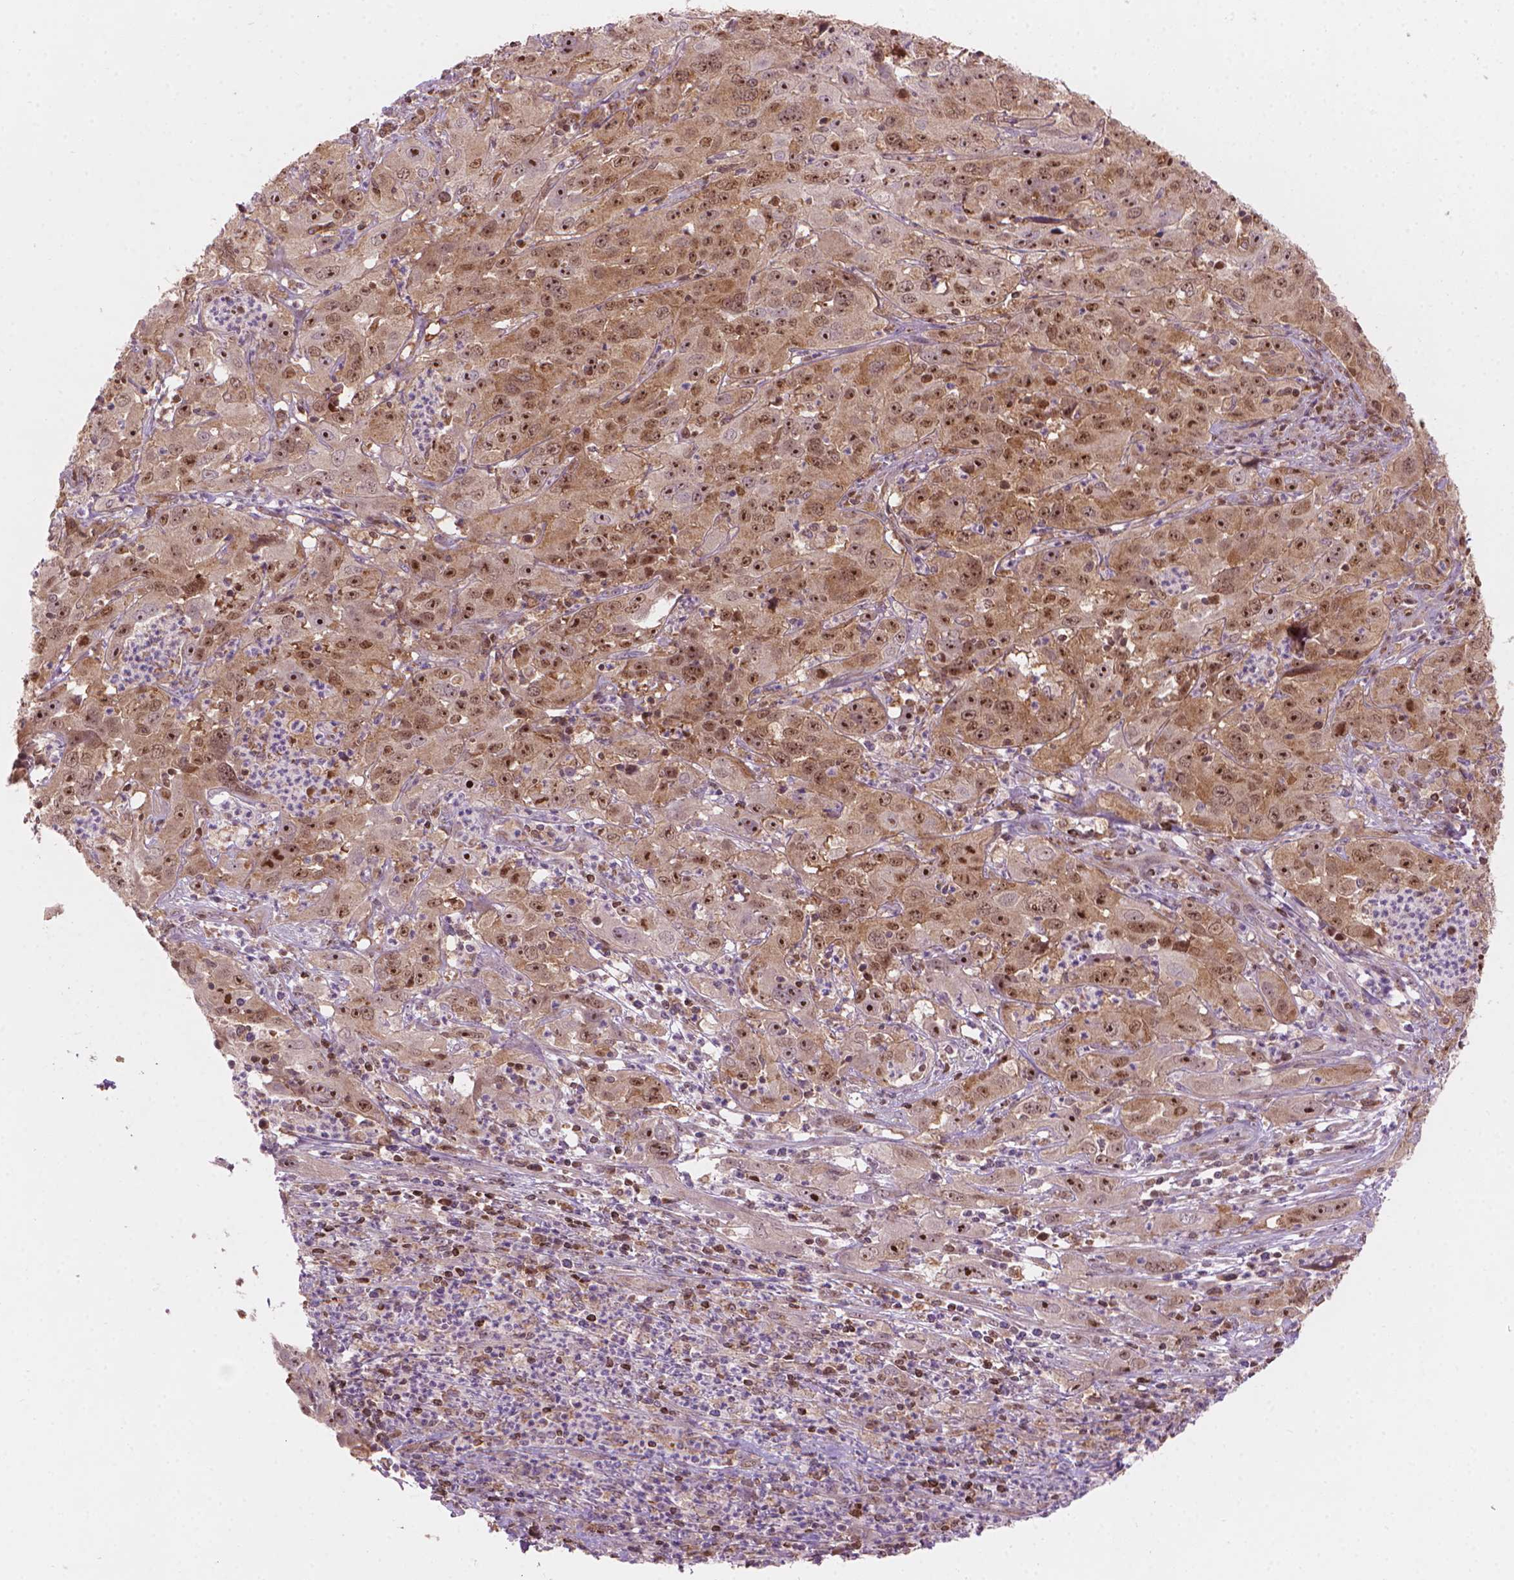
{"staining": {"intensity": "moderate", "quantity": ">75%", "location": "nuclear"}, "tissue": "cervical cancer", "cell_type": "Tumor cells", "image_type": "cancer", "snomed": [{"axis": "morphology", "description": "Squamous cell carcinoma, NOS"}, {"axis": "topography", "description": "Cervix"}], "caption": "IHC of human cervical squamous cell carcinoma displays medium levels of moderate nuclear expression in about >75% of tumor cells.", "gene": "SMC2", "patient": {"sex": "female", "age": 32}}